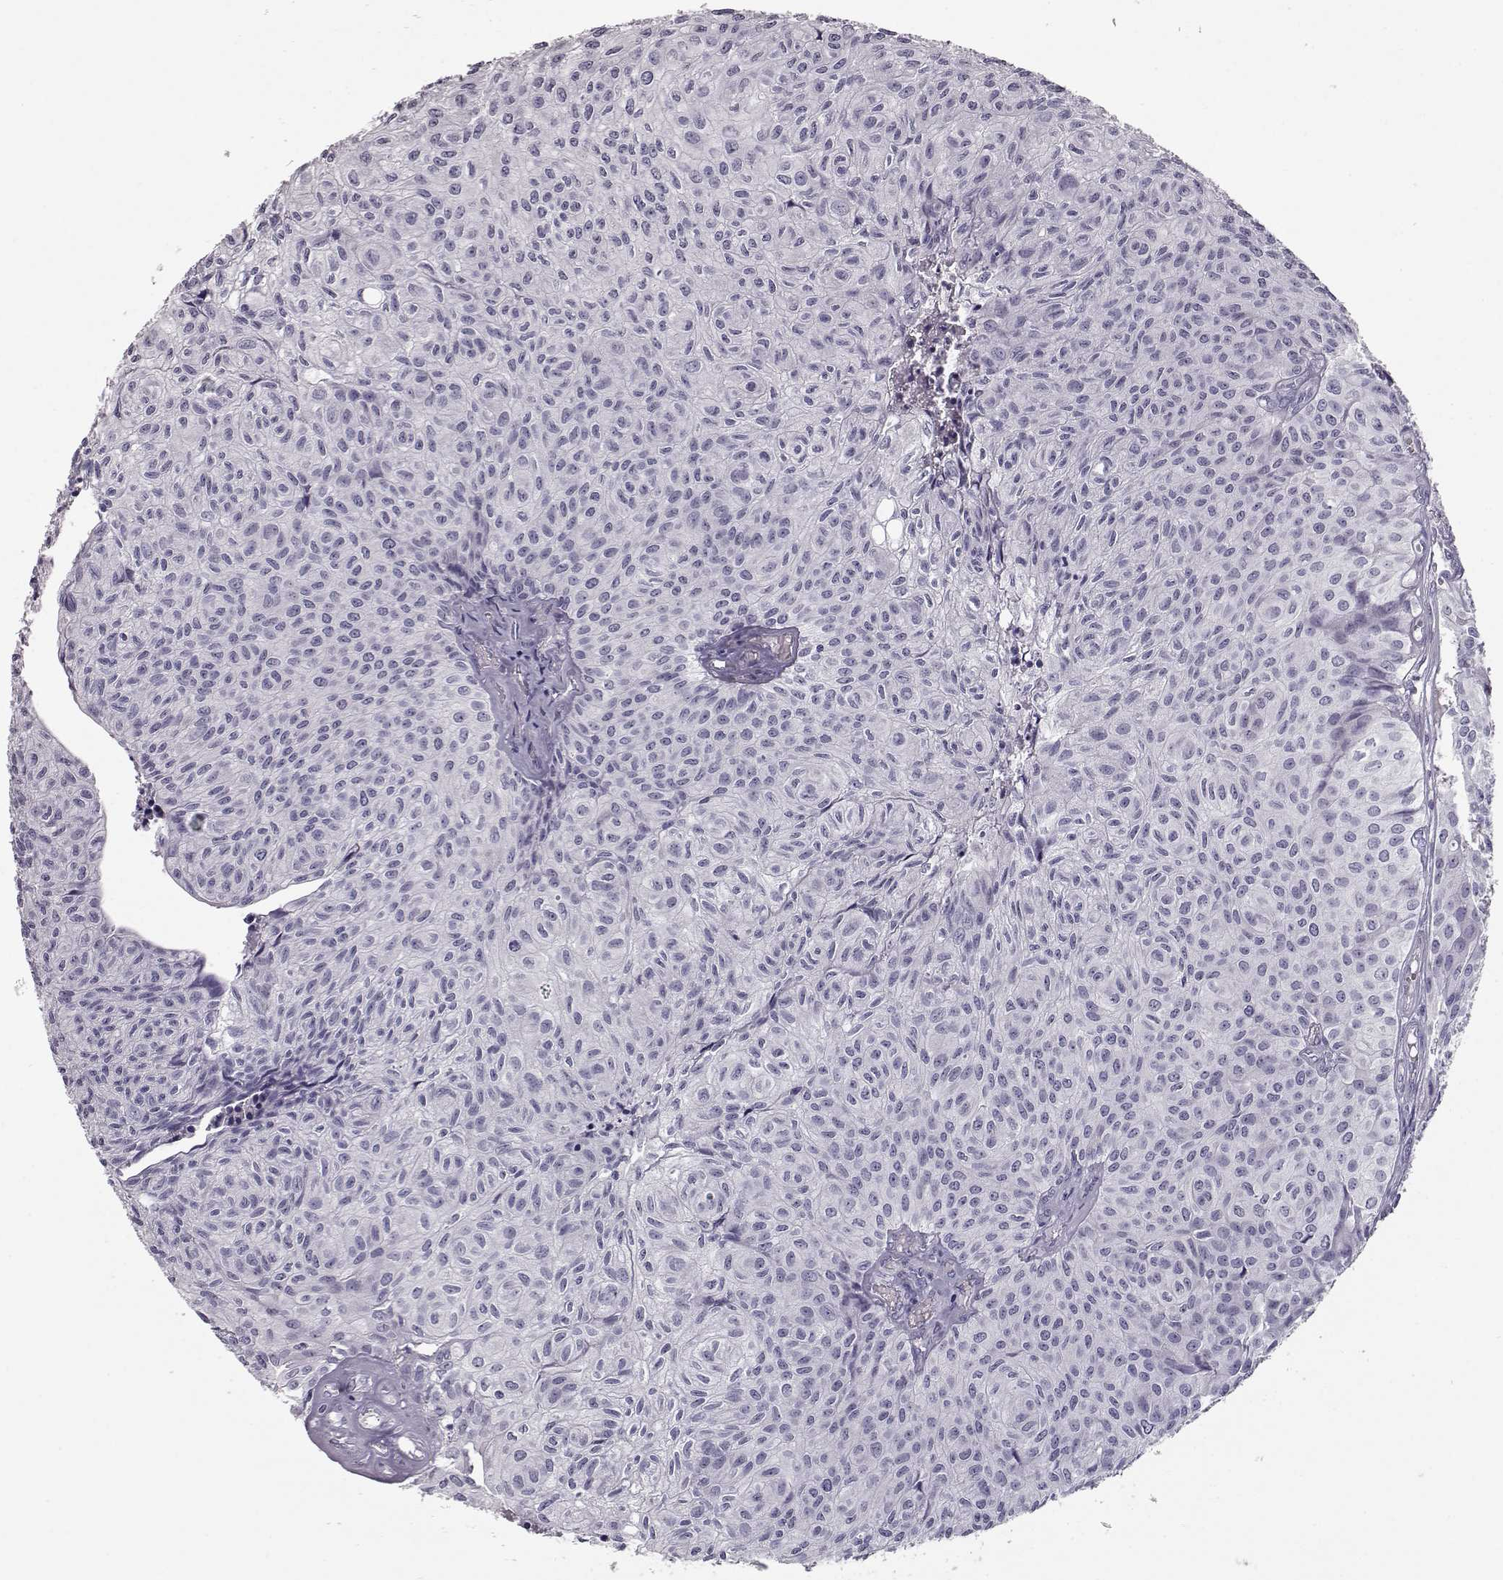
{"staining": {"intensity": "negative", "quantity": "none", "location": "none"}, "tissue": "urothelial cancer", "cell_type": "Tumor cells", "image_type": "cancer", "snomed": [{"axis": "morphology", "description": "Urothelial carcinoma, Low grade"}, {"axis": "topography", "description": "Urinary bladder"}], "caption": "Immunohistochemistry (IHC) photomicrograph of urothelial cancer stained for a protein (brown), which displays no staining in tumor cells.", "gene": "CCL19", "patient": {"sex": "male", "age": 89}}